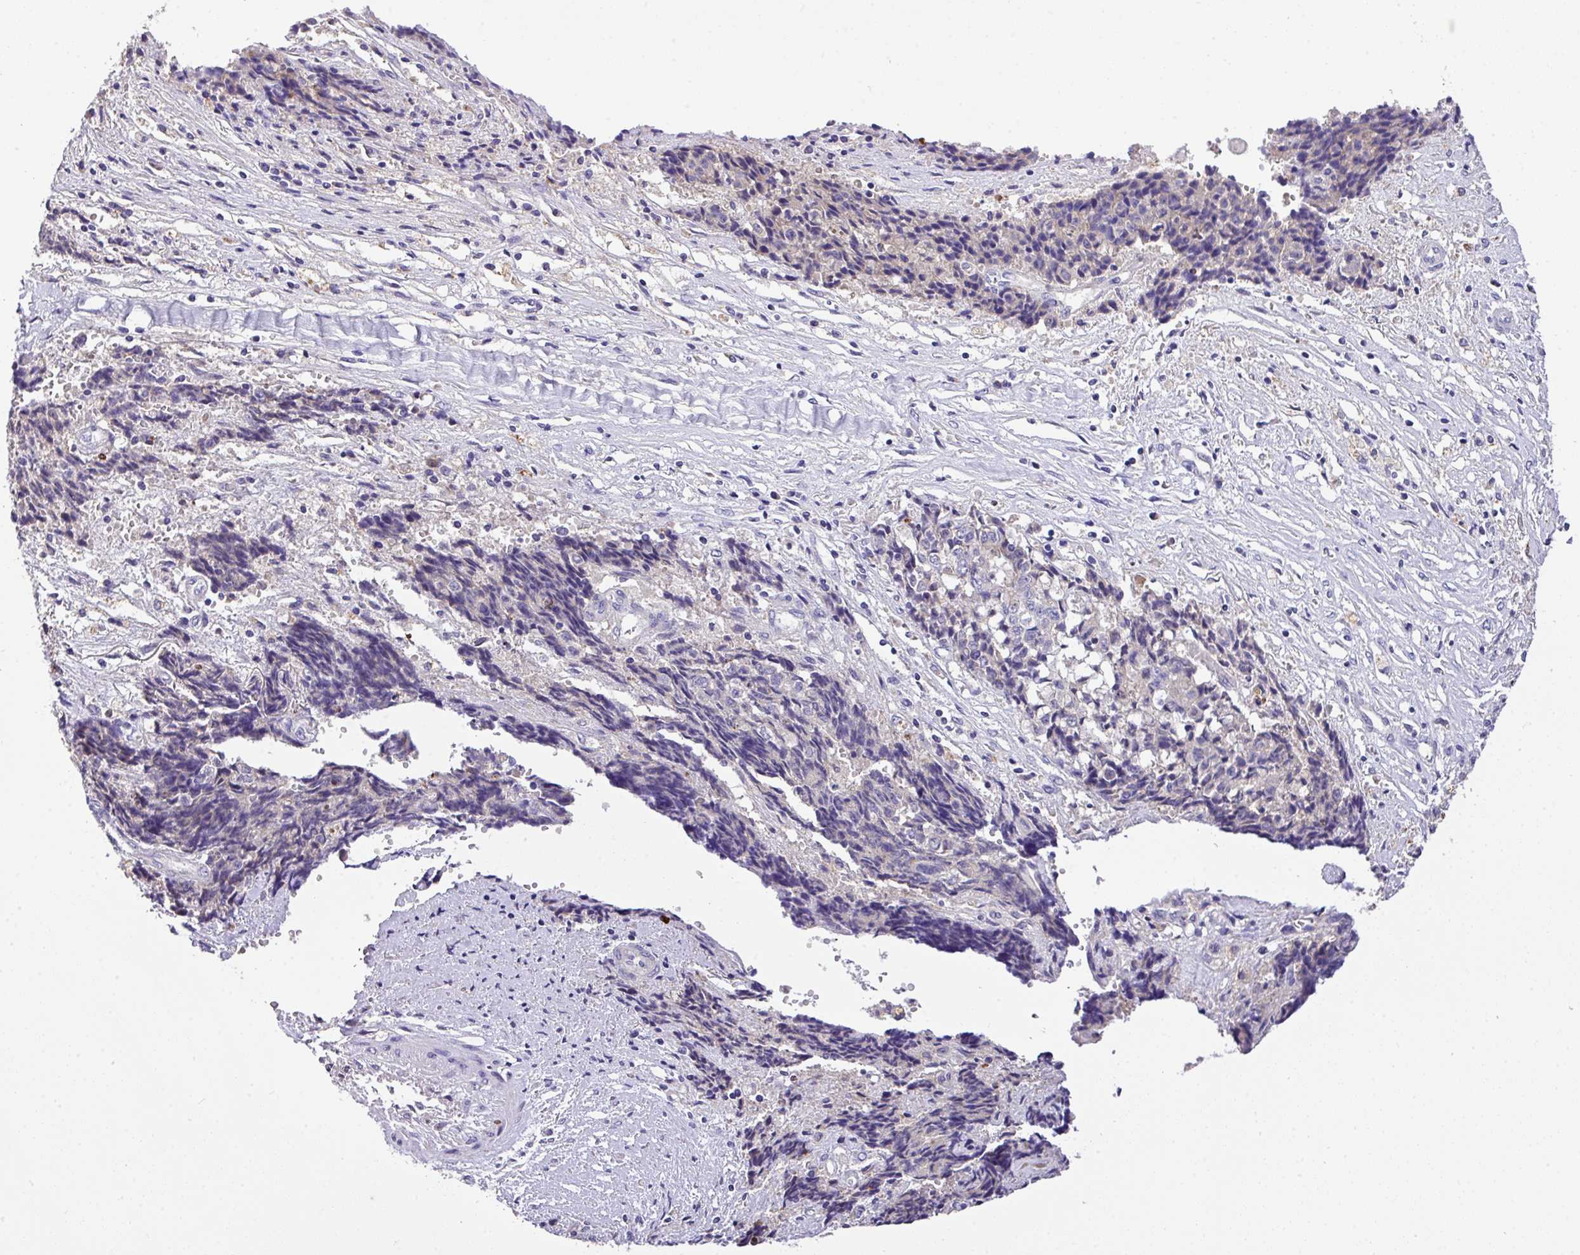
{"staining": {"intensity": "negative", "quantity": "none", "location": "none"}, "tissue": "ovarian cancer", "cell_type": "Tumor cells", "image_type": "cancer", "snomed": [{"axis": "morphology", "description": "Carcinoma, endometroid"}, {"axis": "topography", "description": "Ovary"}], "caption": "Immunohistochemical staining of human ovarian cancer (endometroid carcinoma) reveals no significant staining in tumor cells. (Brightfield microscopy of DAB immunohistochemistry (IHC) at high magnification).", "gene": "ANXA2R", "patient": {"sex": "female", "age": 42}}